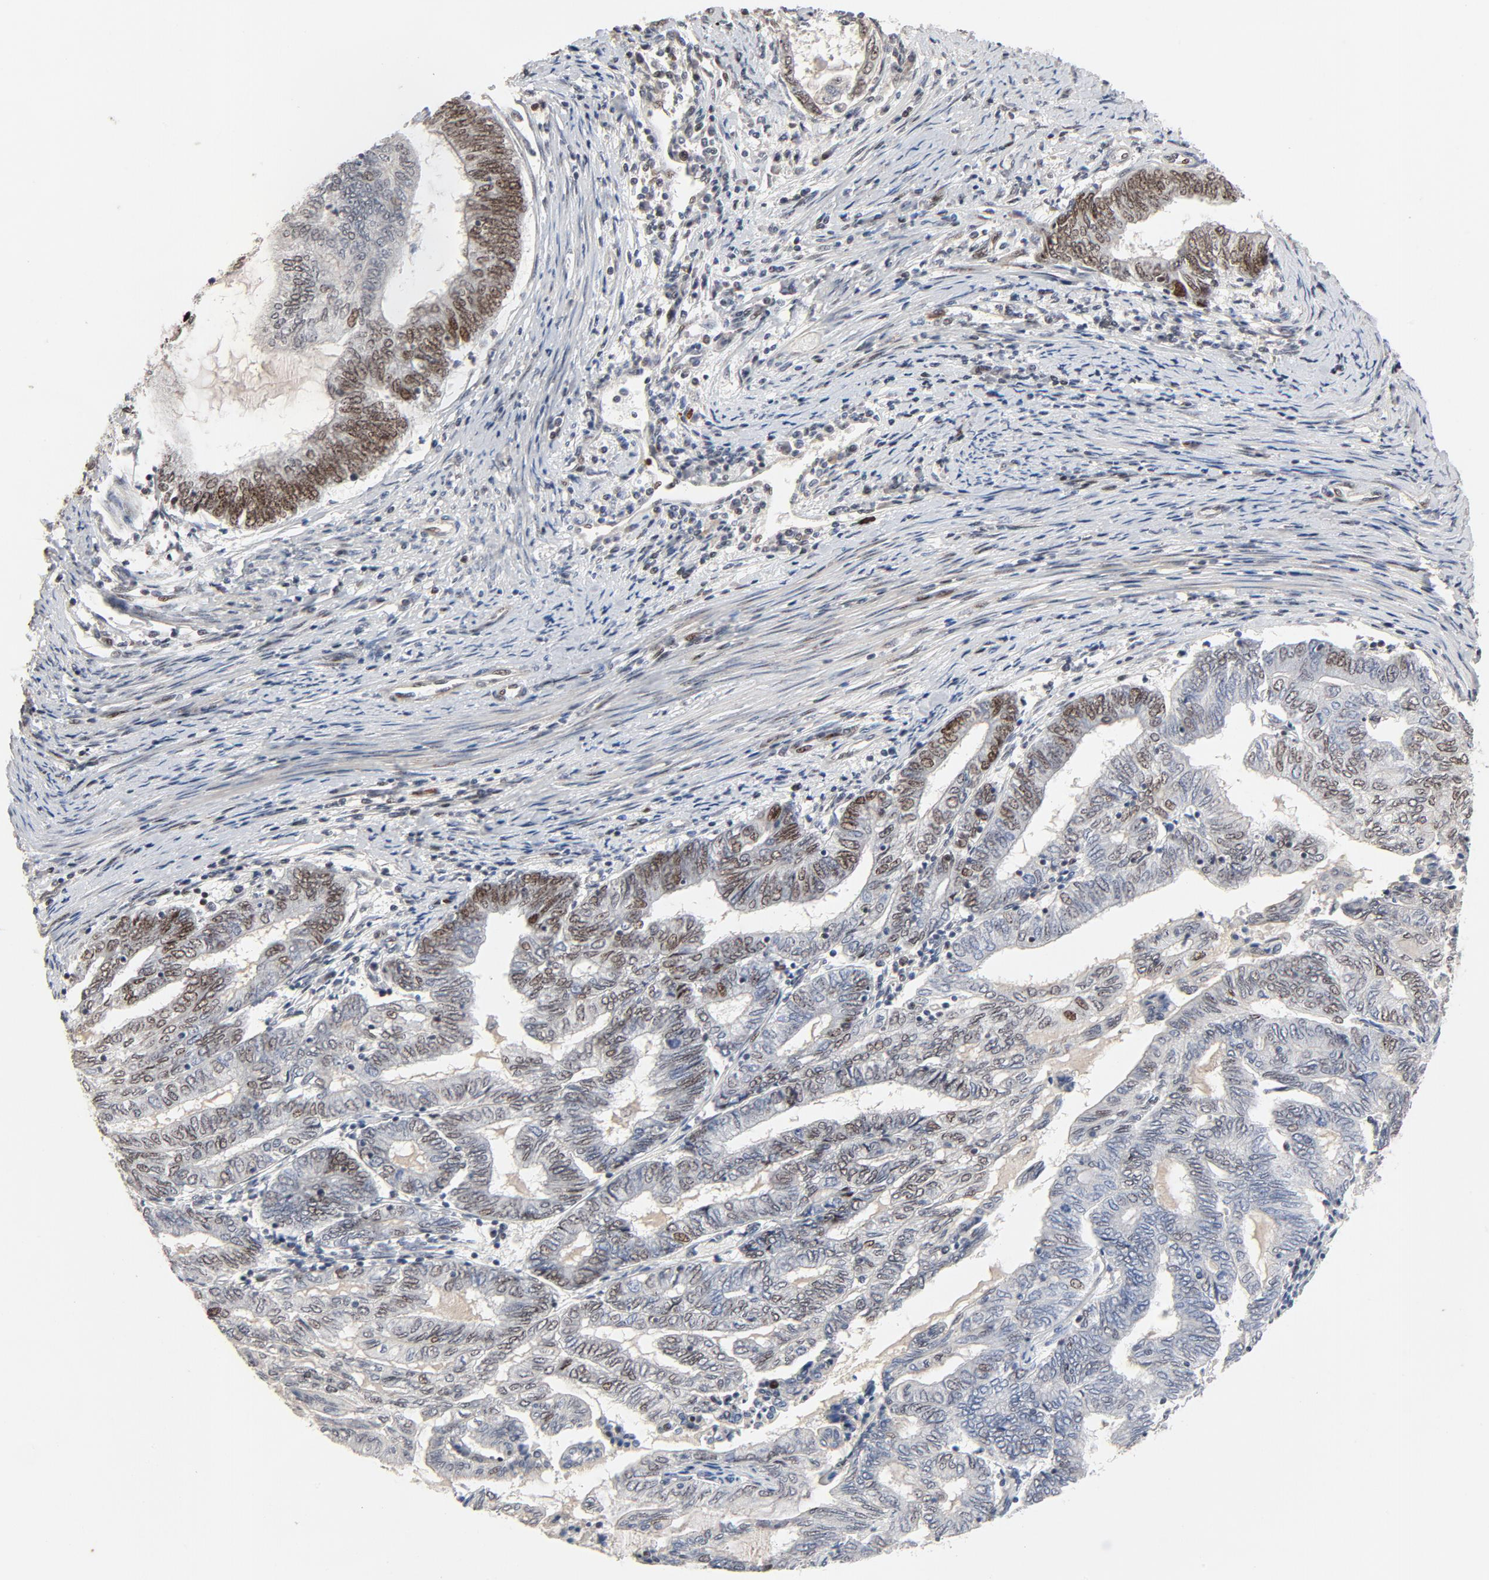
{"staining": {"intensity": "strong", "quantity": "25%-75%", "location": "nuclear"}, "tissue": "endometrial cancer", "cell_type": "Tumor cells", "image_type": "cancer", "snomed": [{"axis": "morphology", "description": "Adenocarcinoma, NOS"}, {"axis": "topography", "description": "Uterus"}, {"axis": "topography", "description": "Endometrium"}], "caption": "High-magnification brightfield microscopy of endometrial cancer stained with DAB (brown) and counterstained with hematoxylin (blue). tumor cells exhibit strong nuclear staining is identified in about25%-75% of cells. The staining was performed using DAB (3,3'-diaminobenzidine), with brown indicating positive protein expression. Nuclei are stained blue with hematoxylin.", "gene": "GTF2I", "patient": {"sex": "female", "age": 70}}